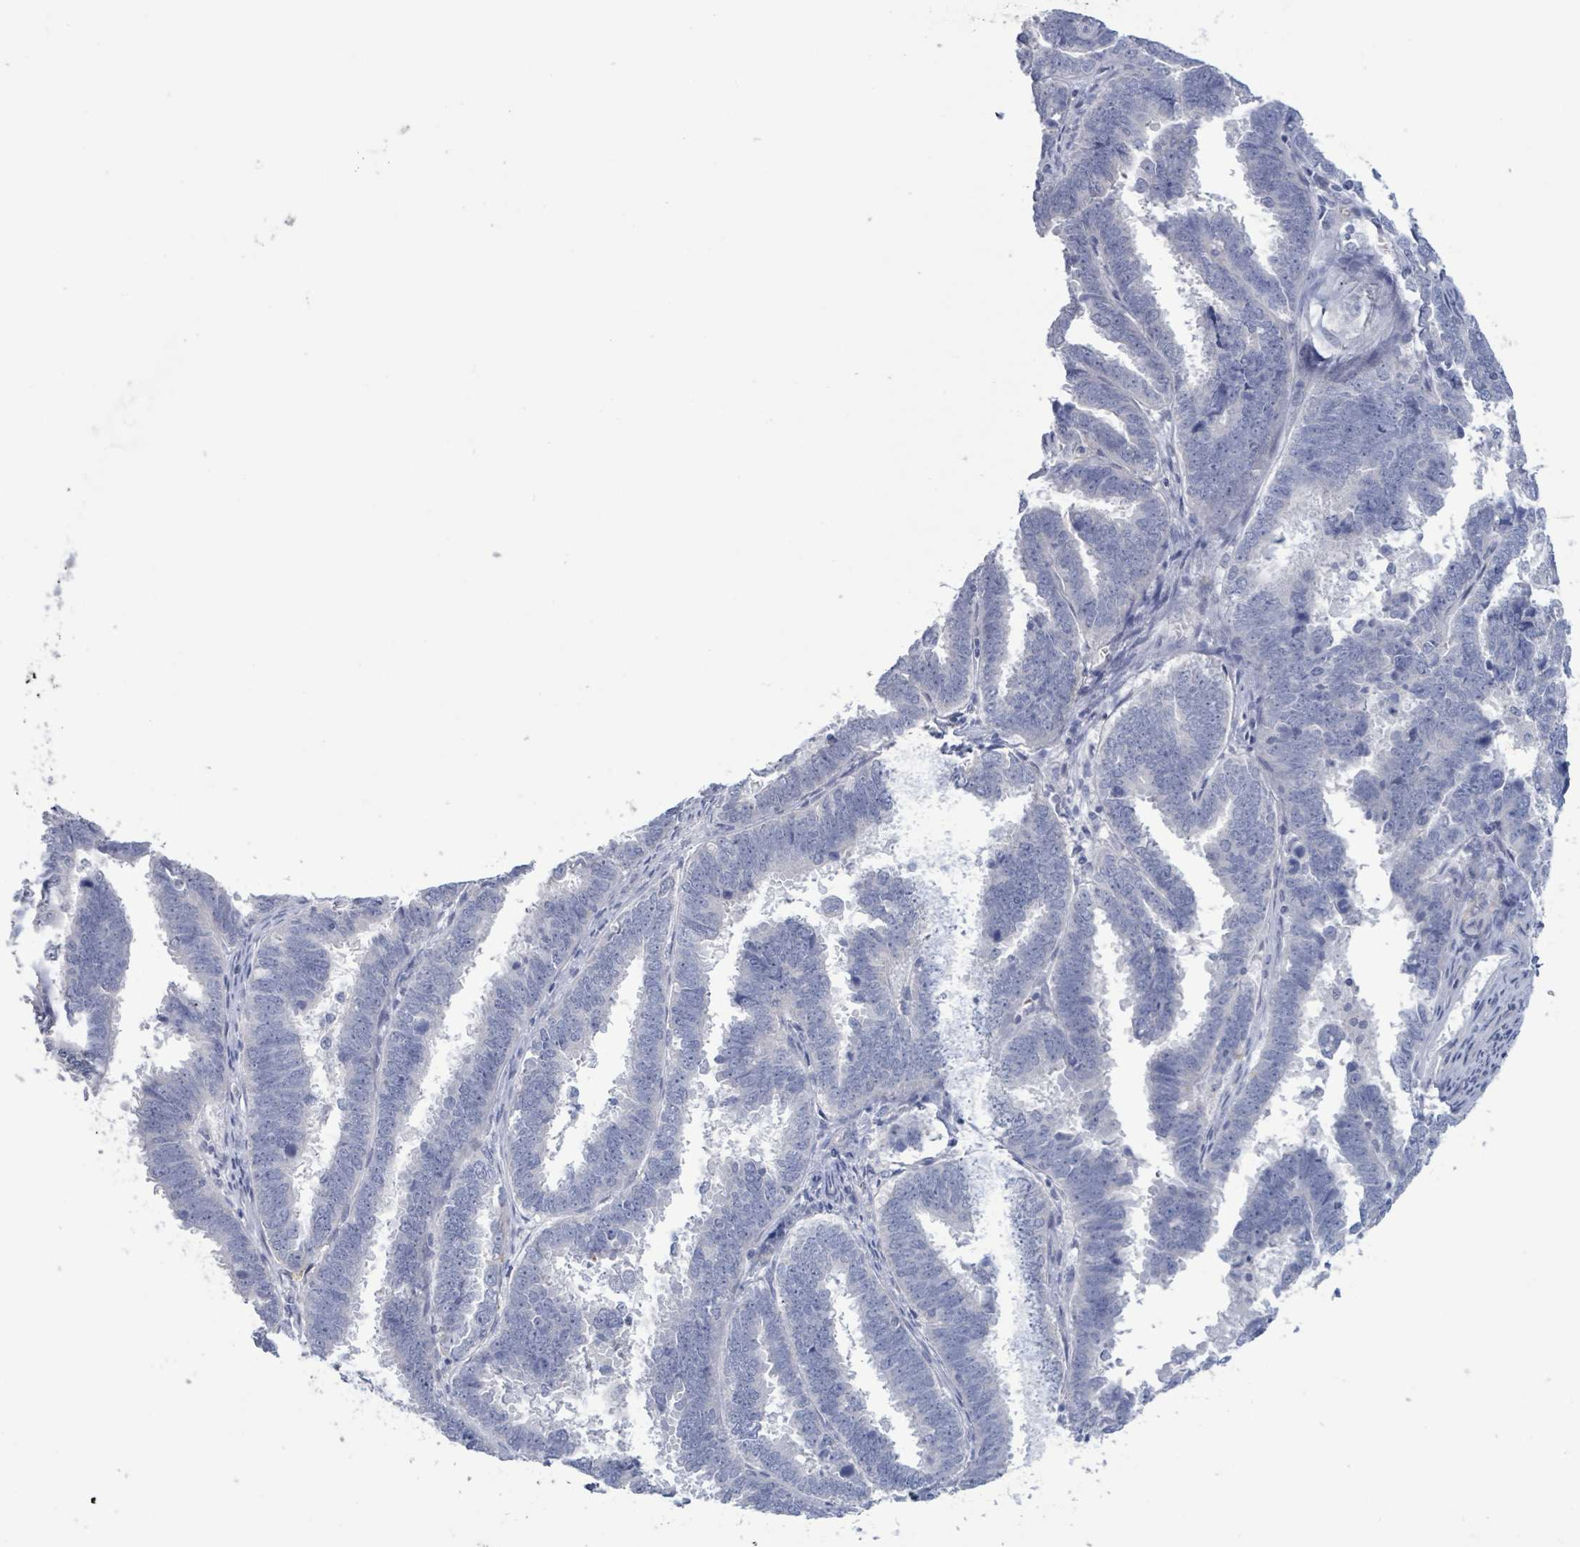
{"staining": {"intensity": "negative", "quantity": "none", "location": "none"}, "tissue": "endometrial cancer", "cell_type": "Tumor cells", "image_type": "cancer", "snomed": [{"axis": "morphology", "description": "Adenocarcinoma, NOS"}, {"axis": "topography", "description": "Endometrium"}], "caption": "Tumor cells are negative for protein expression in human endometrial cancer (adenocarcinoma). (Immunohistochemistry, brightfield microscopy, high magnification).", "gene": "PKLR", "patient": {"sex": "female", "age": 75}}